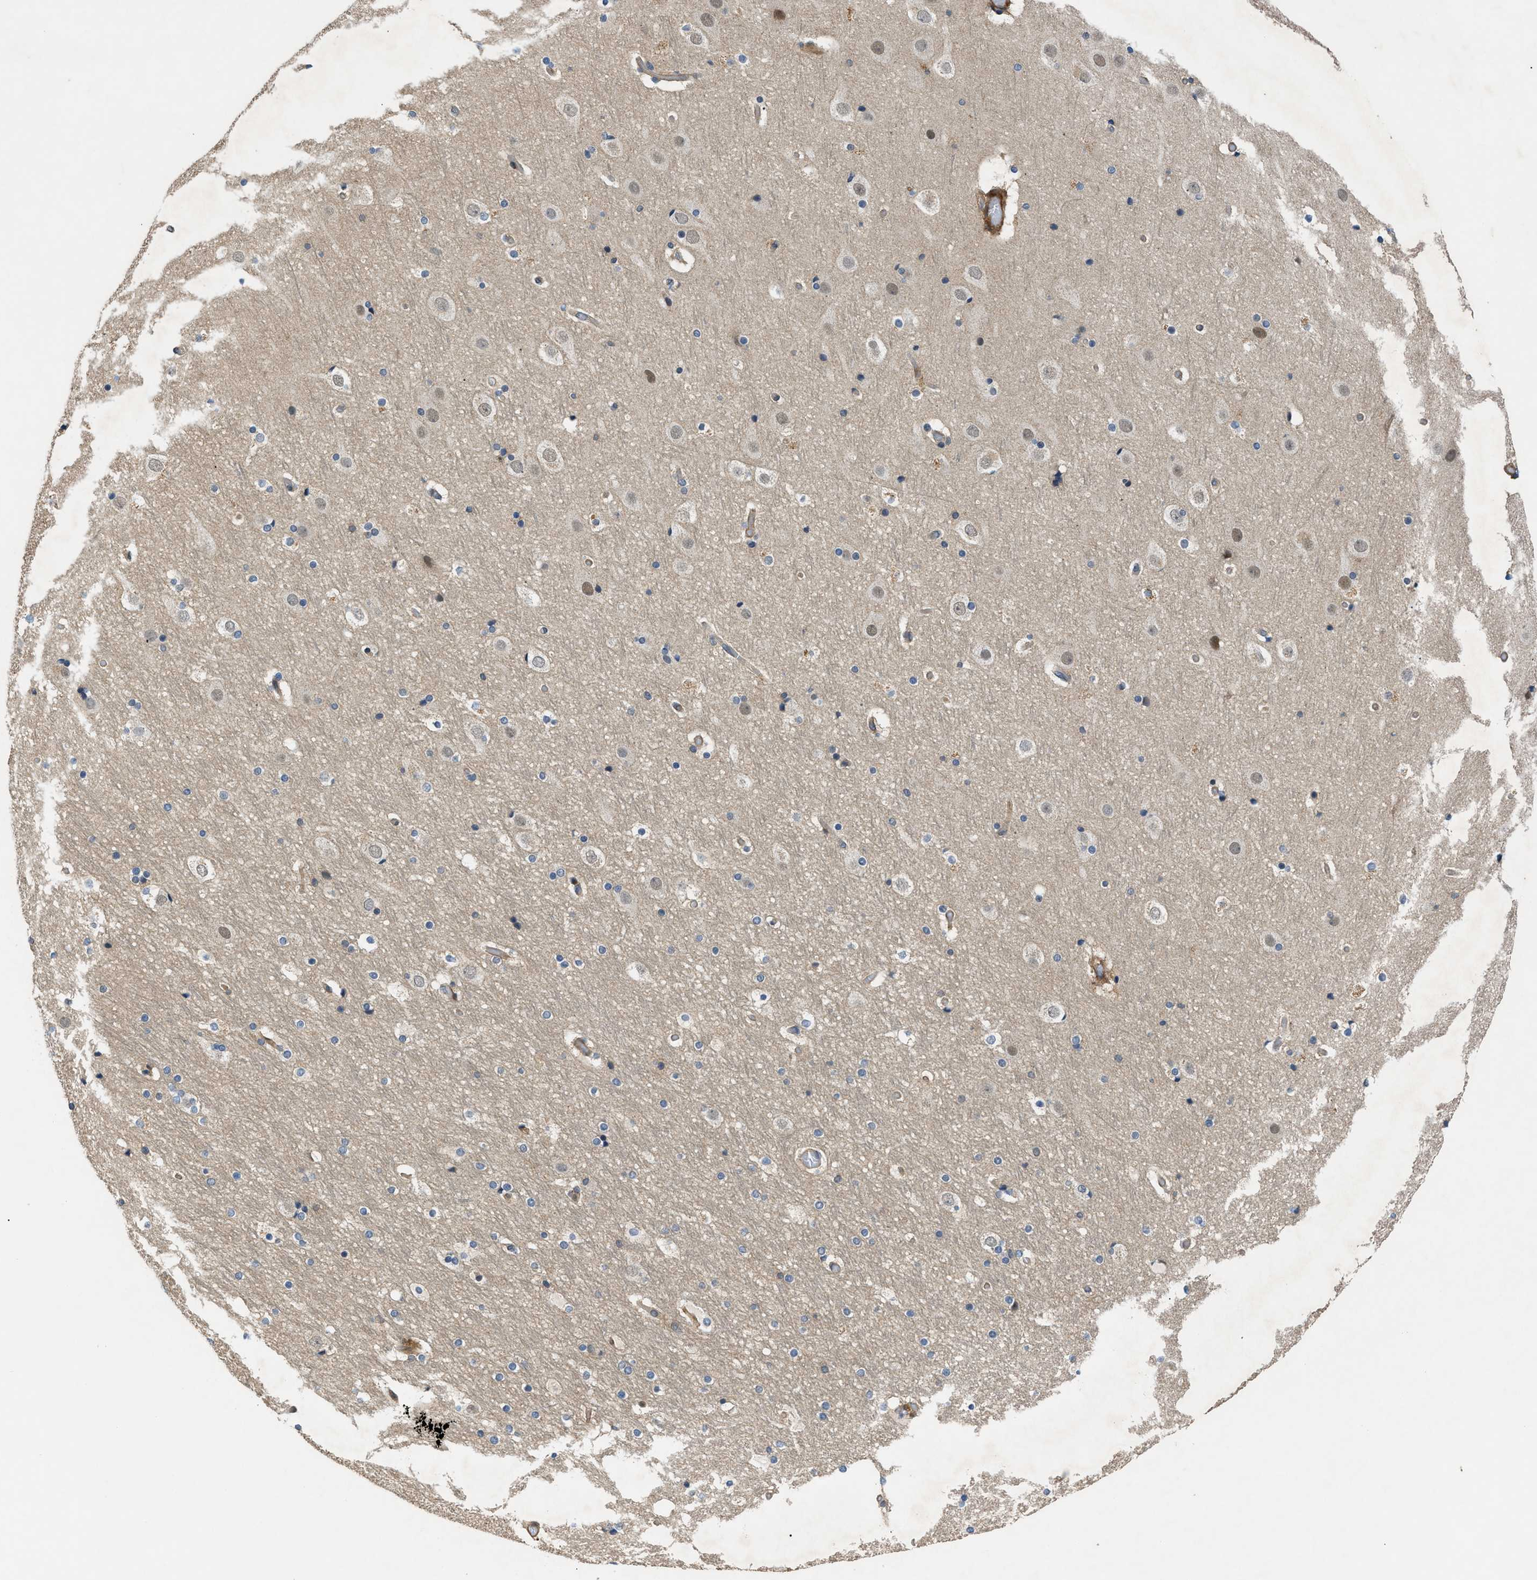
{"staining": {"intensity": "negative", "quantity": "none", "location": "none"}, "tissue": "cerebral cortex", "cell_type": "Endothelial cells", "image_type": "normal", "snomed": [{"axis": "morphology", "description": "Normal tissue, NOS"}, {"axis": "topography", "description": "Cerebral cortex"}], "caption": "Endothelial cells are negative for protein expression in normal human cerebral cortex. (DAB (3,3'-diaminobenzidine) immunohistochemistry (IHC) visualized using brightfield microscopy, high magnification).", "gene": "TRAK2", "patient": {"sex": "male", "age": 57}}